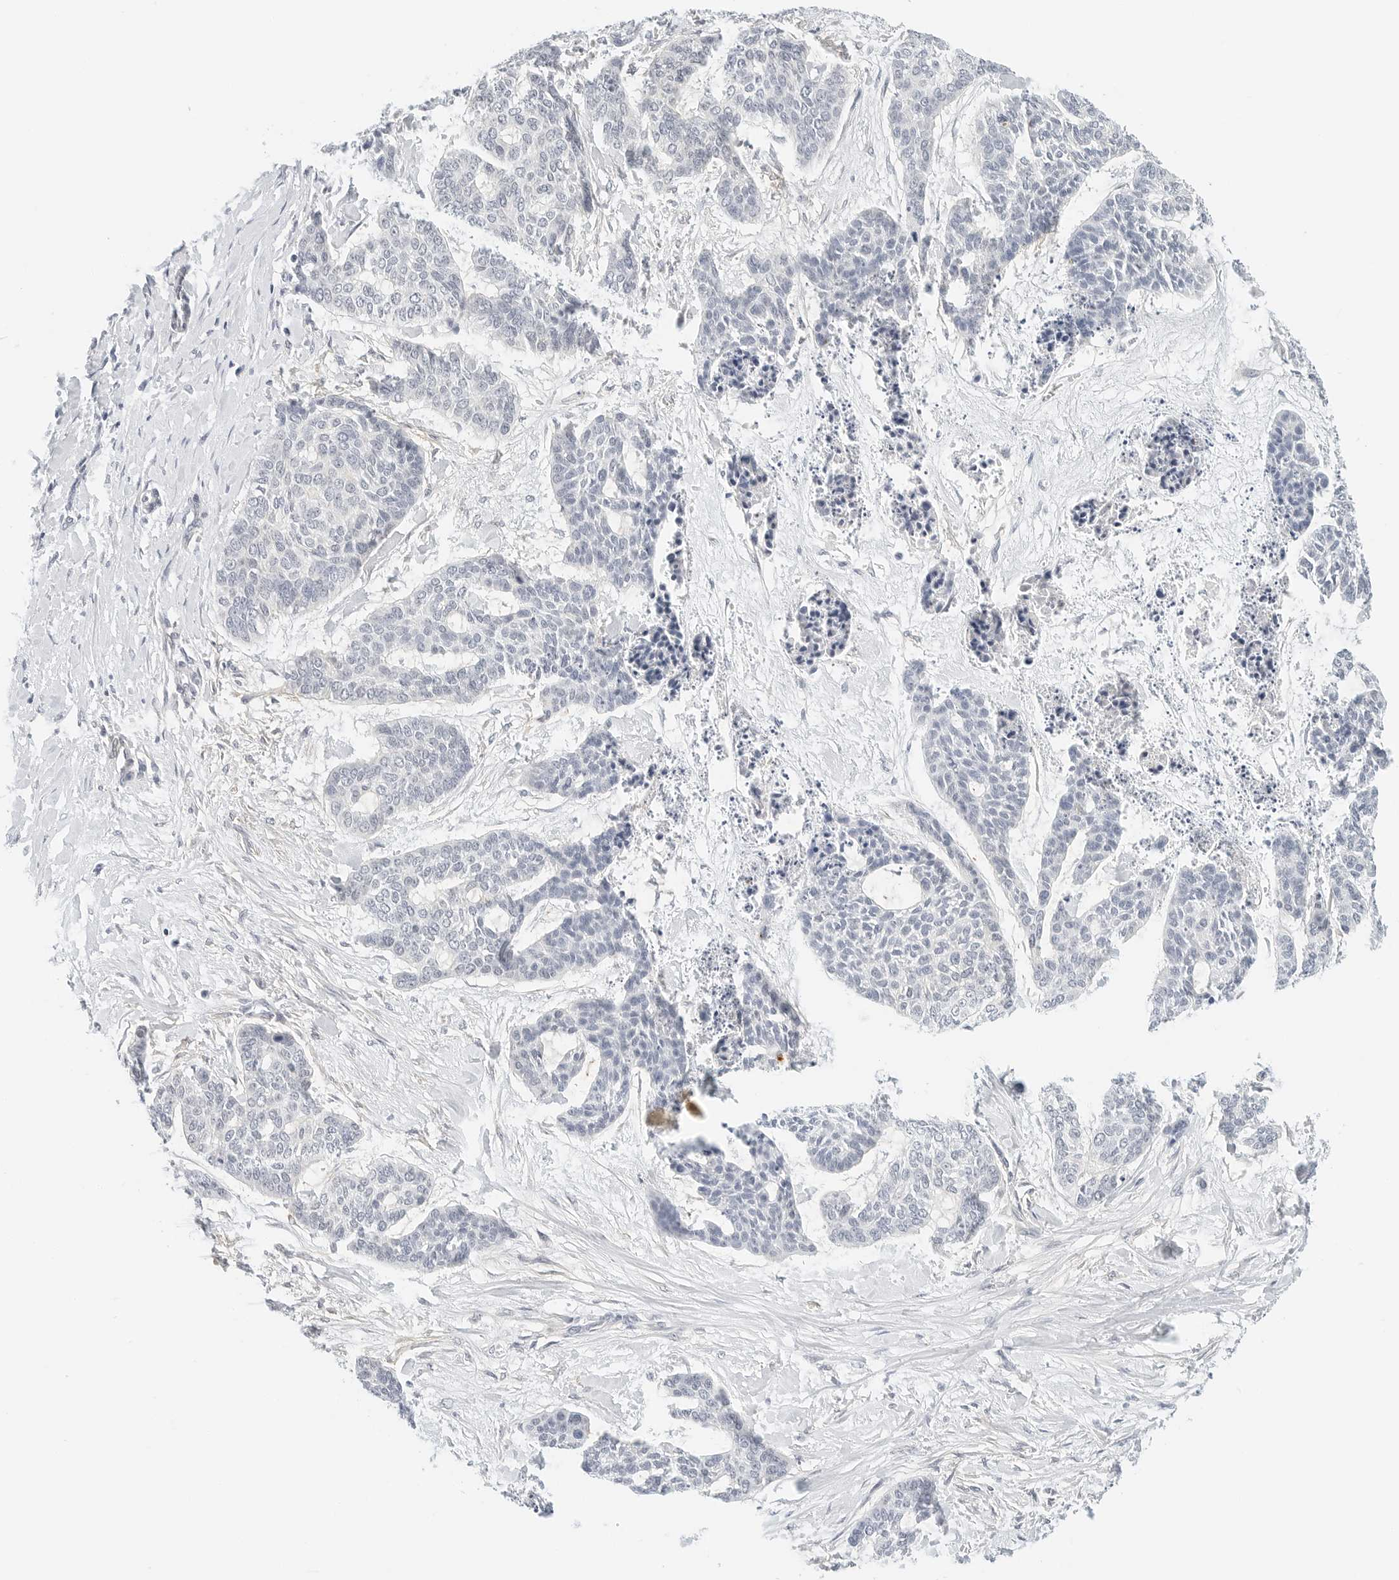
{"staining": {"intensity": "negative", "quantity": "none", "location": "none"}, "tissue": "skin cancer", "cell_type": "Tumor cells", "image_type": "cancer", "snomed": [{"axis": "morphology", "description": "Basal cell carcinoma"}, {"axis": "topography", "description": "Skin"}], "caption": "Photomicrograph shows no significant protein staining in tumor cells of skin cancer (basal cell carcinoma).", "gene": "PKDCC", "patient": {"sex": "female", "age": 64}}